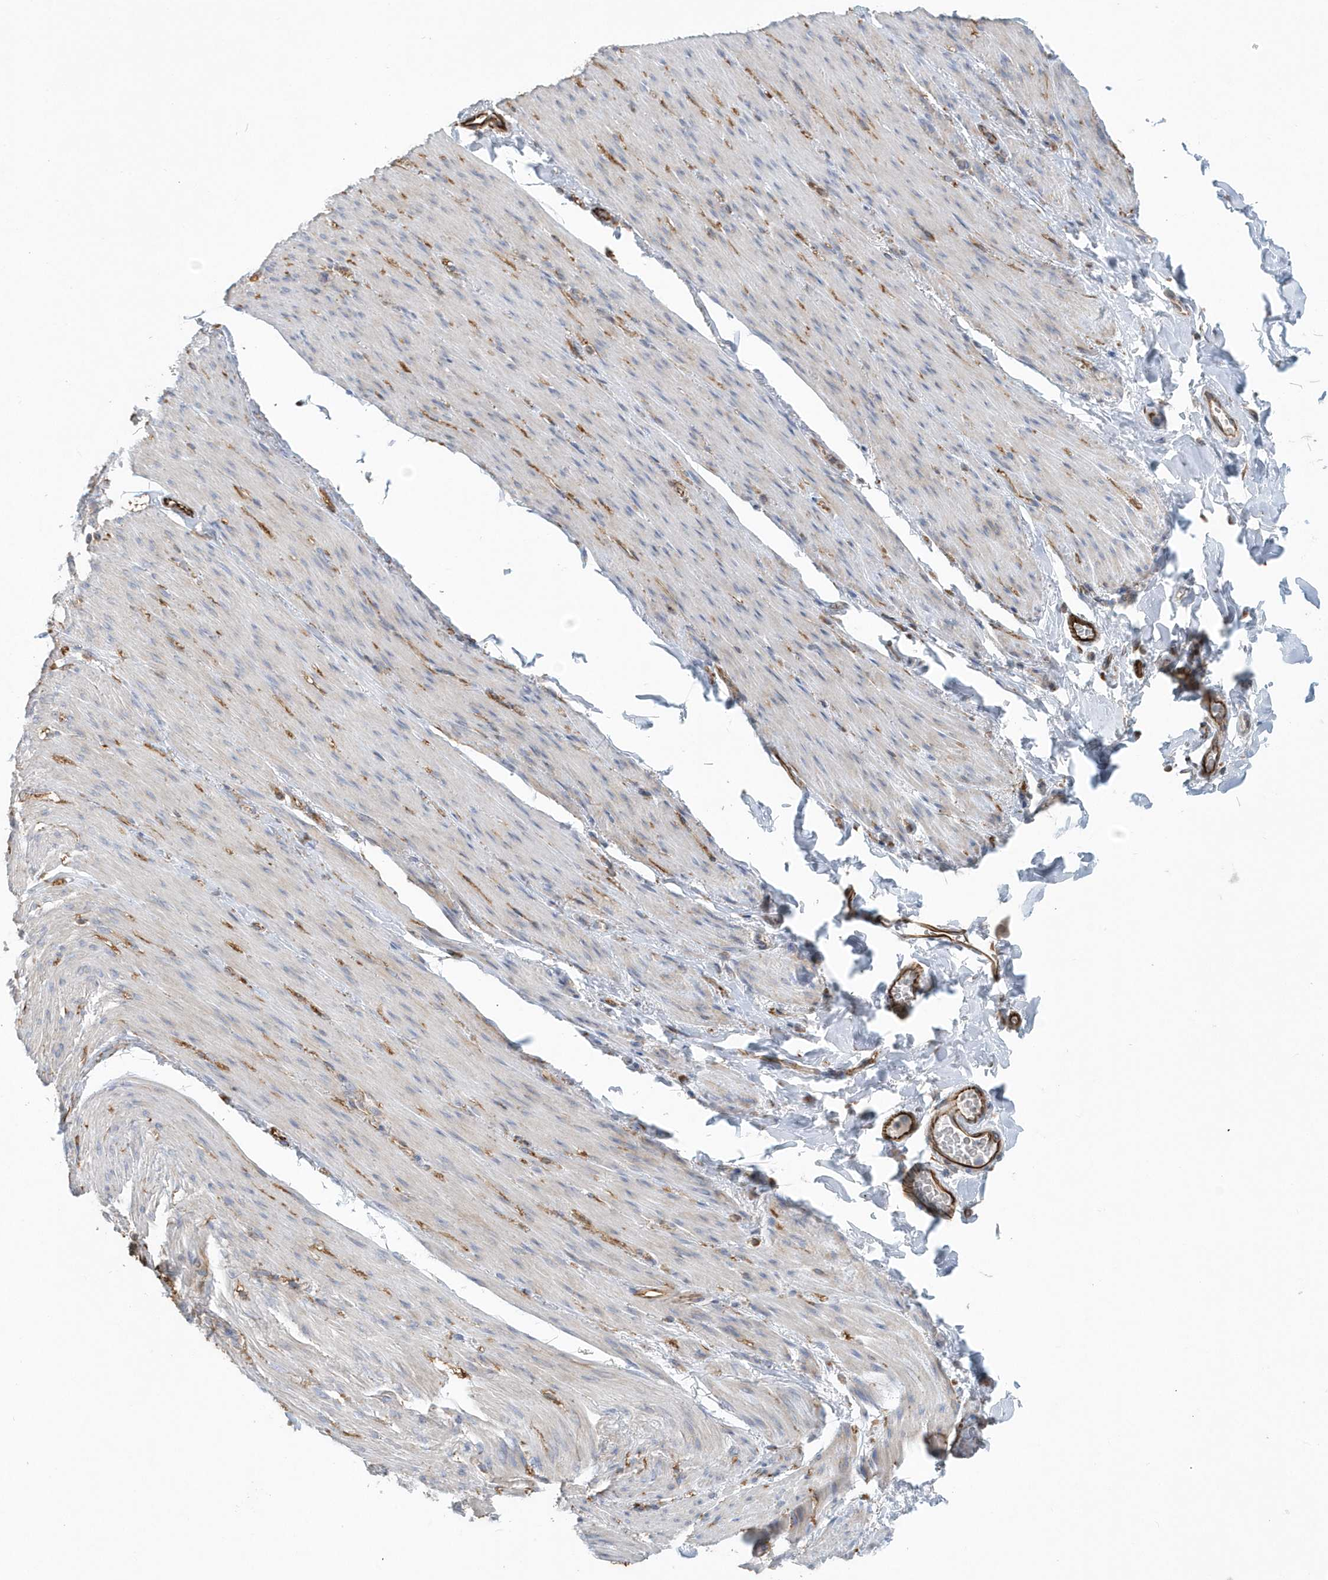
{"staining": {"intensity": "weak", "quantity": "25%-75%", "location": "cytoplasmic/membranous"}, "tissue": "adipose tissue", "cell_type": "Adipocytes", "image_type": "normal", "snomed": [{"axis": "morphology", "description": "Normal tissue, NOS"}, {"axis": "topography", "description": "Colon"}, {"axis": "topography", "description": "Peripheral nerve tissue"}], "caption": "Adipose tissue stained with immunohistochemistry (IHC) shows weak cytoplasmic/membranous expression in about 25%-75% of adipocytes. The staining was performed using DAB, with brown indicating positive protein expression. Nuclei are stained blue with hematoxylin.", "gene": "RAB17", "patient": {"sex": "female", "age": 61}}